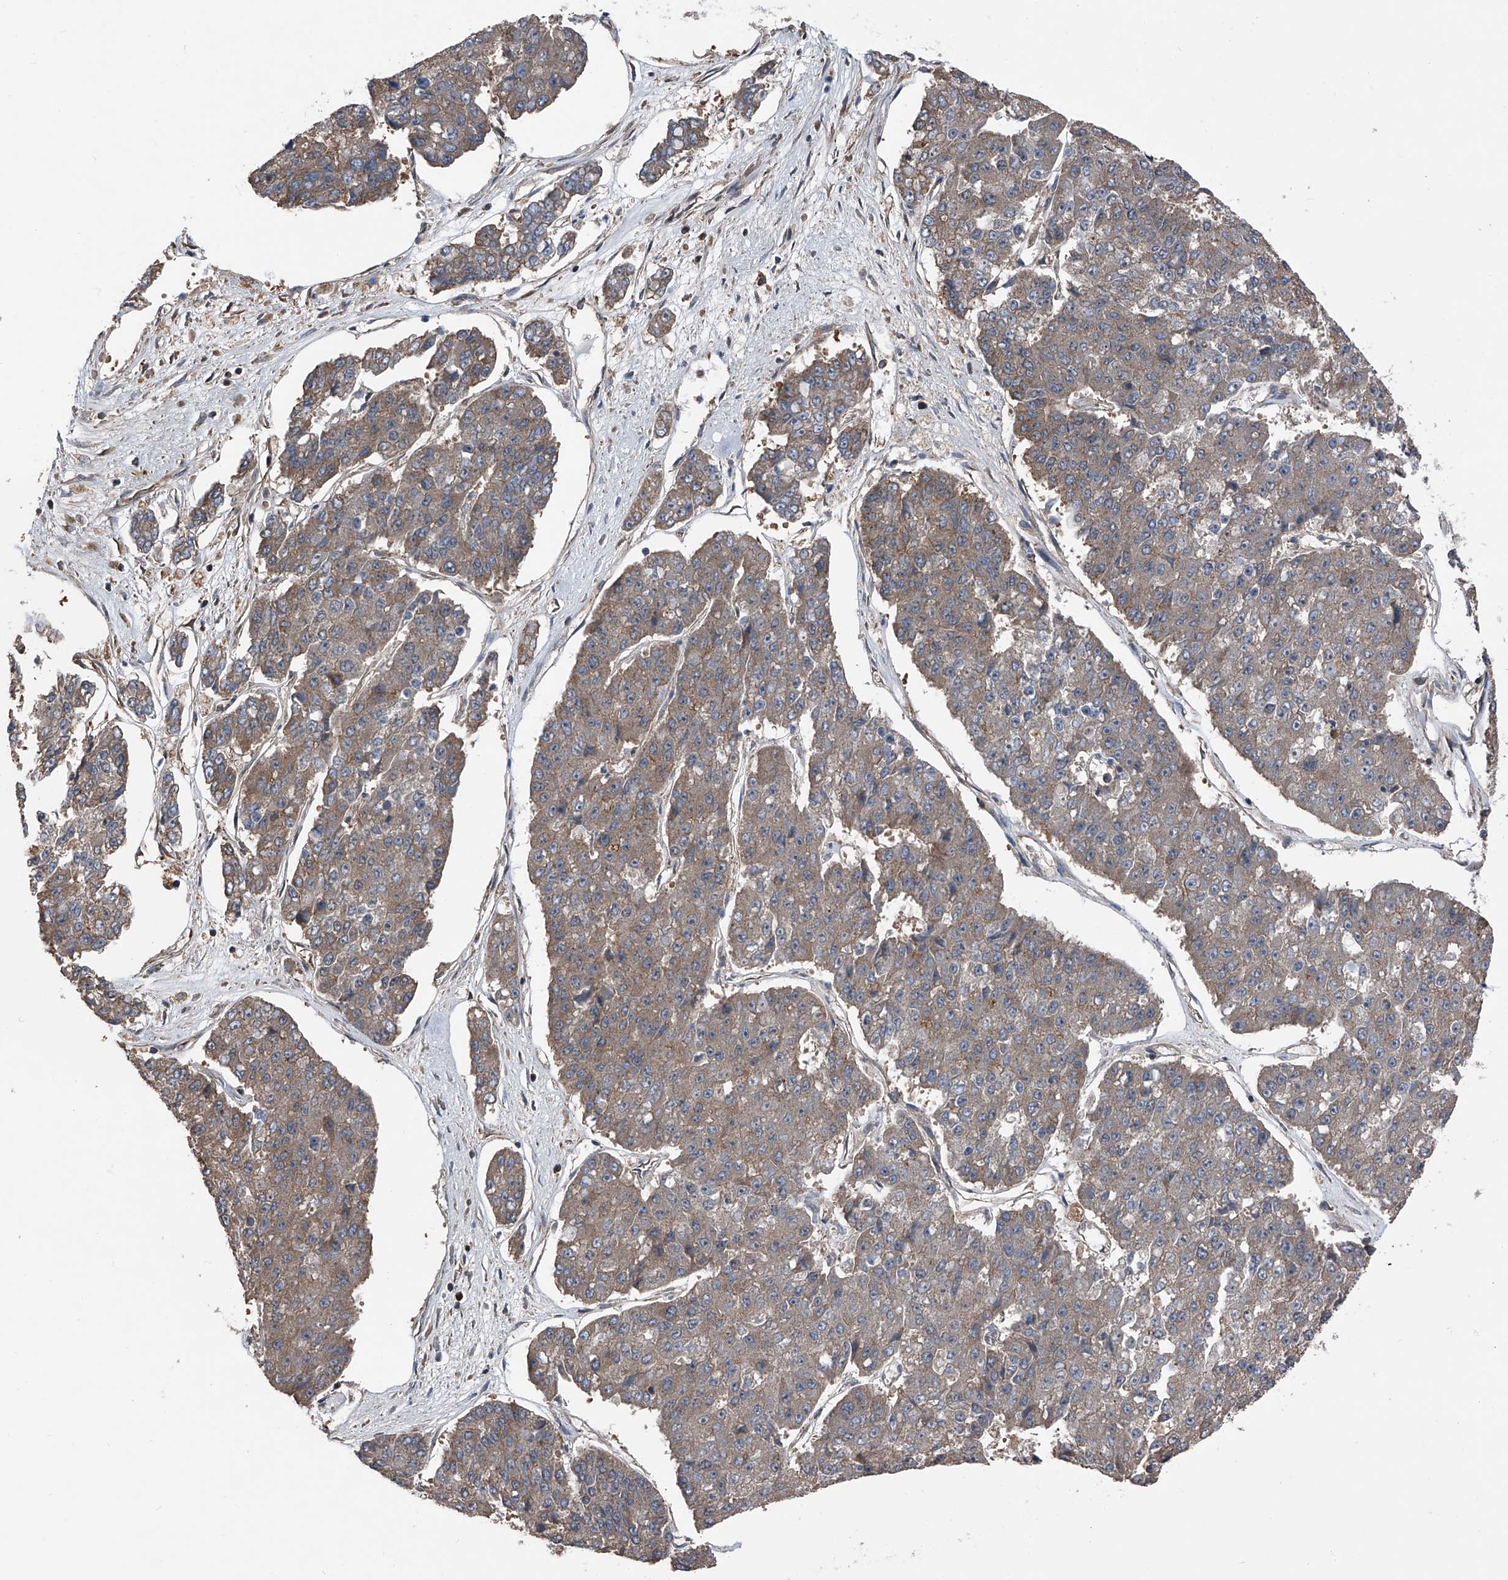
{"staining": {"intensity": "weak", "quantity": ">75%", "location": "cytoplasmic/membranous"}, "tissue": "pancreatic cancer", "cell_type": "Tumor cells", "image_type": "cancer", "snomed": [{"axis": "morphology", "description": "Adenocarcinoma, NOS"}, {"axis": "topography", "description": "Pancreas"}], "caption": "A photomicrograph of pancreatic cancer (adenocarcinoma) stained for a protein demonstrates weak cytoplasmic/membranous brown staining in tumor cells.", "gene": "KCNJ2", "patient": {"sex": "male", "age": 50}}